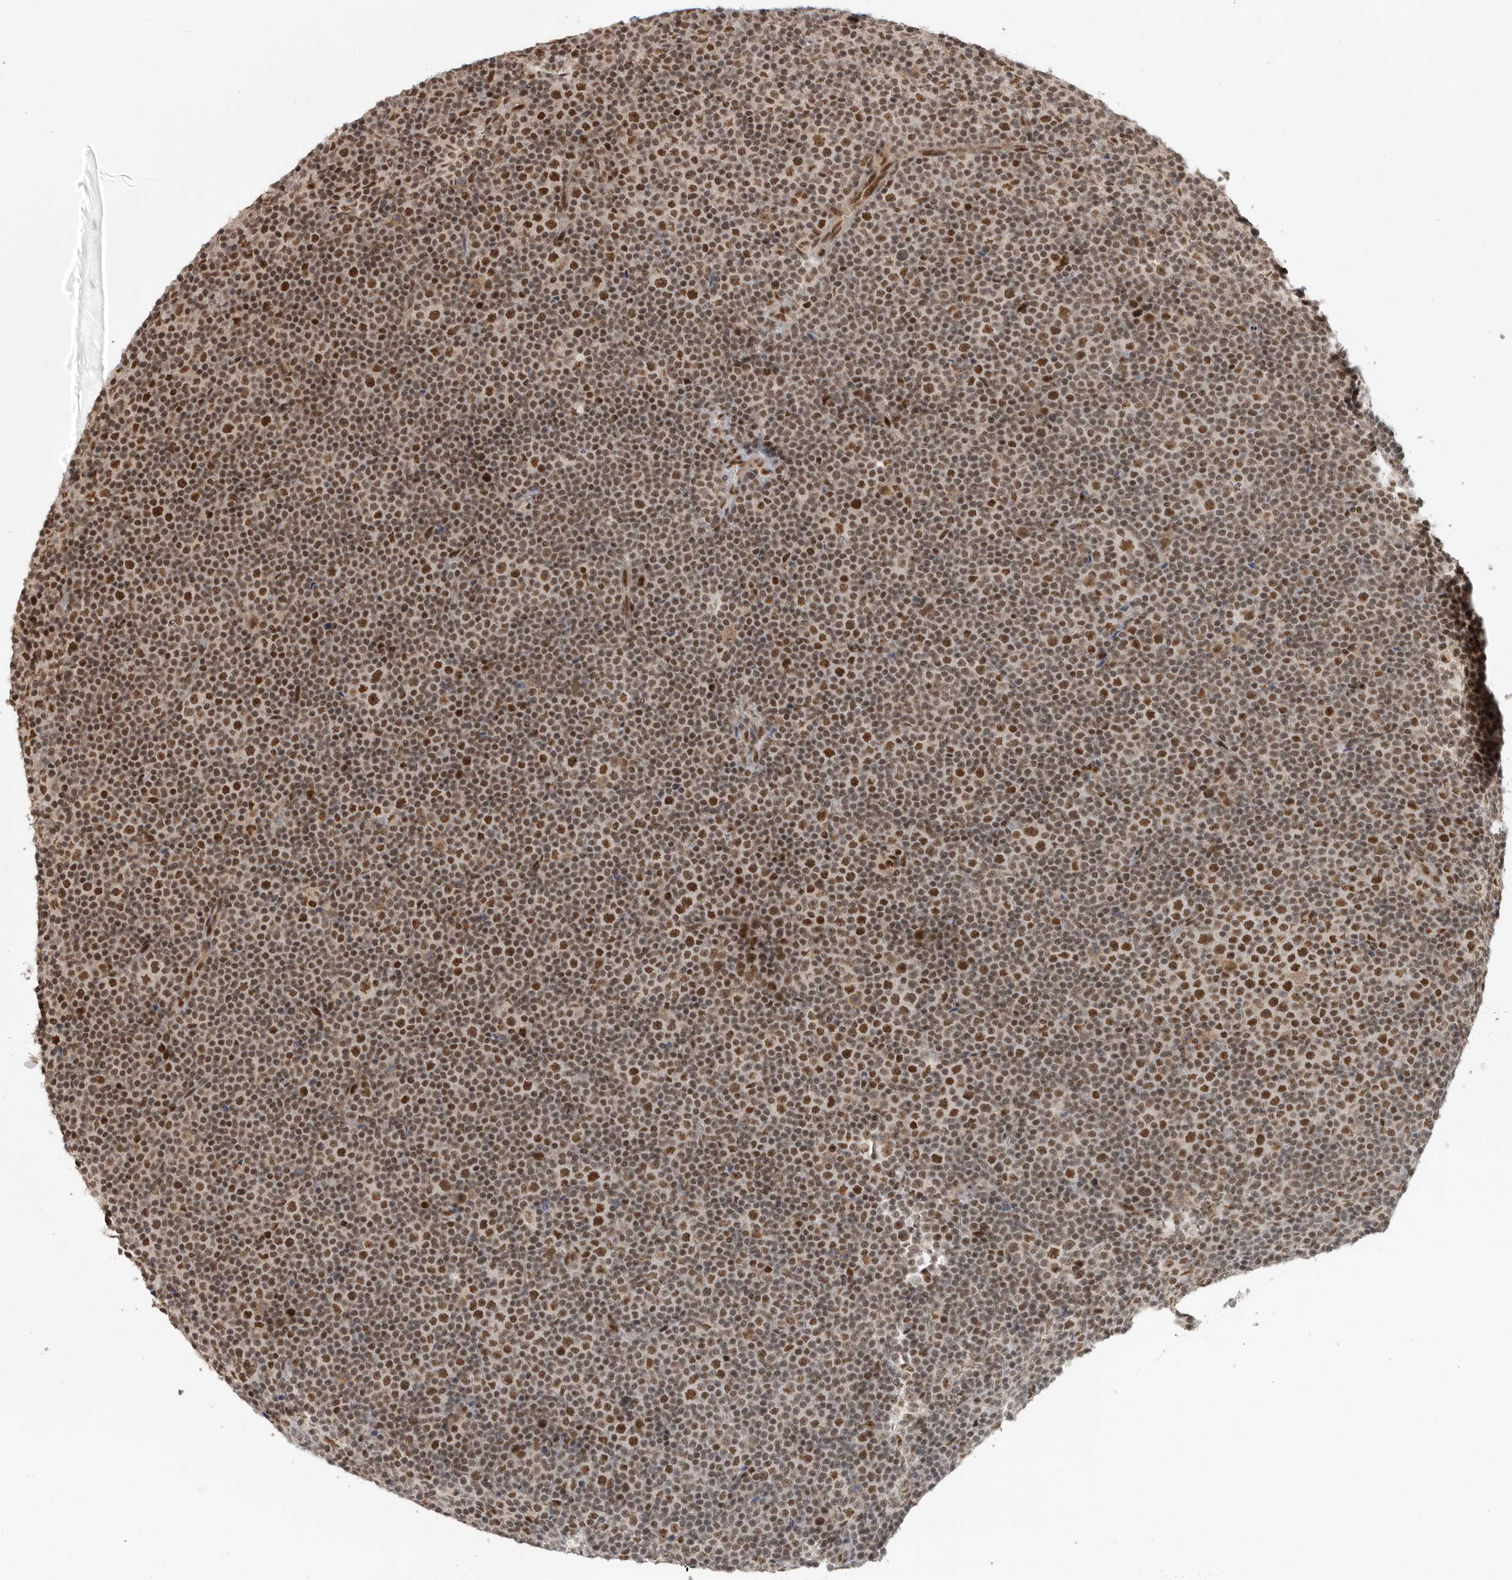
{"staining": {"intensity": "strong", "quantity": ">75%", "location": "nuclear"}, "tissue": "lymphoma", "cell_type": "Tumor cells", "image_type": "cancer", "snomed": [{"axis": "morphology", "description": "Malignant lymphoma, non-Hodgkin's type, Low grade"}, {"axis": "topography", "description": "Lymph node"}], "caption": "The immunohistochemical stain labels strong nuclear positivity in tumor cells of low-grade malignant lymphoma, non-Hodgkin's type tissue.", "gene": "ZNF830", "patient": {"sex": "female", "age": 67}}